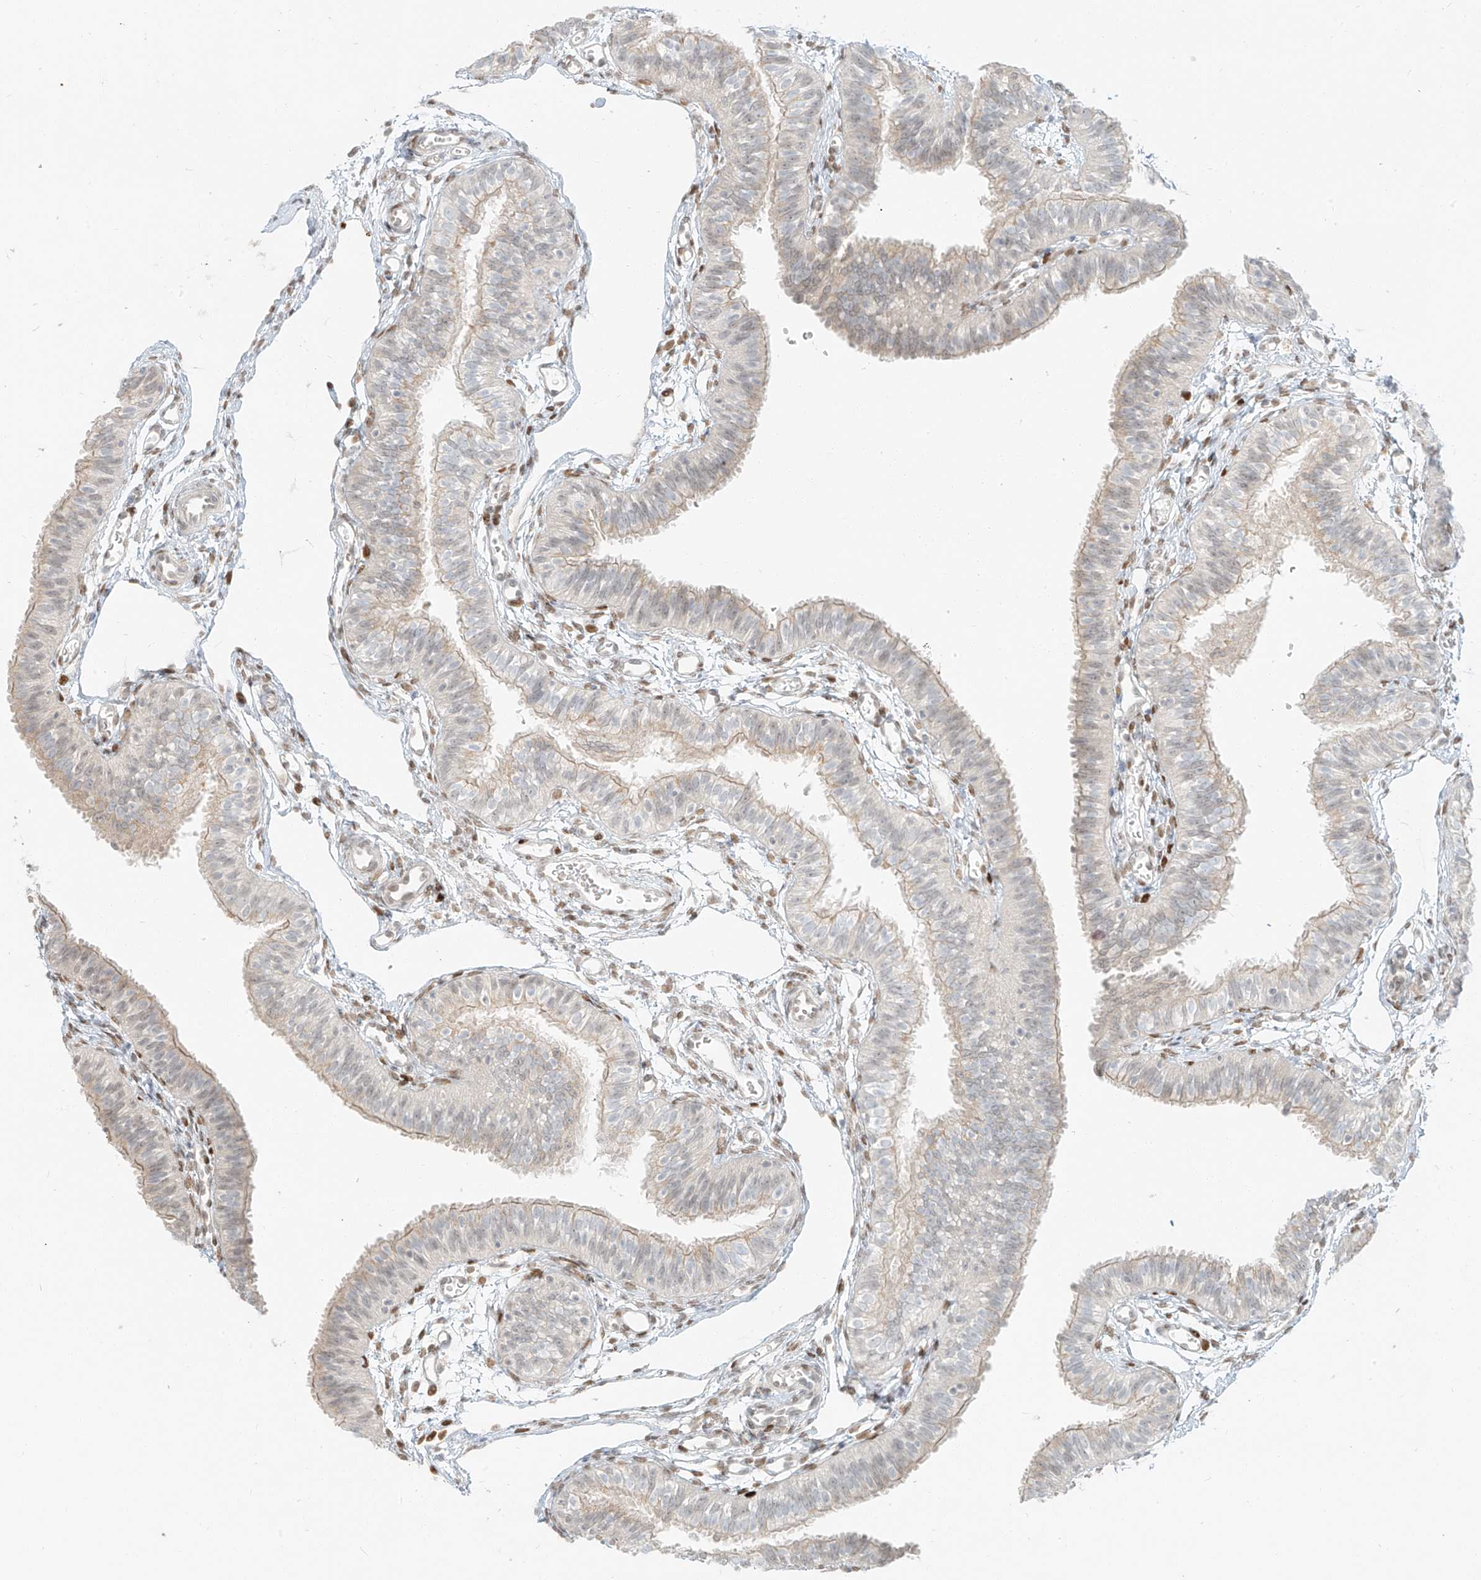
{"staining": {"intensity": "weak", "quantity": "<25%", "location": "cytoplasmic/membranous"}, "tissue": "fallopian tube", "cell_type": "Glandular cells", "image_type": "normal", "snomed": [{"axis": "morphology", "description": "Normal tissue, NOS"}, {"axis": "topography", "description": "Fallopian tube"}], "caption": "Human fallopian tube stained for a protein using immunohistochemistry exhibits no expression in glandular cells.", "gene": "ZNF774", "patient": {"sex": "female", "age": 35}}